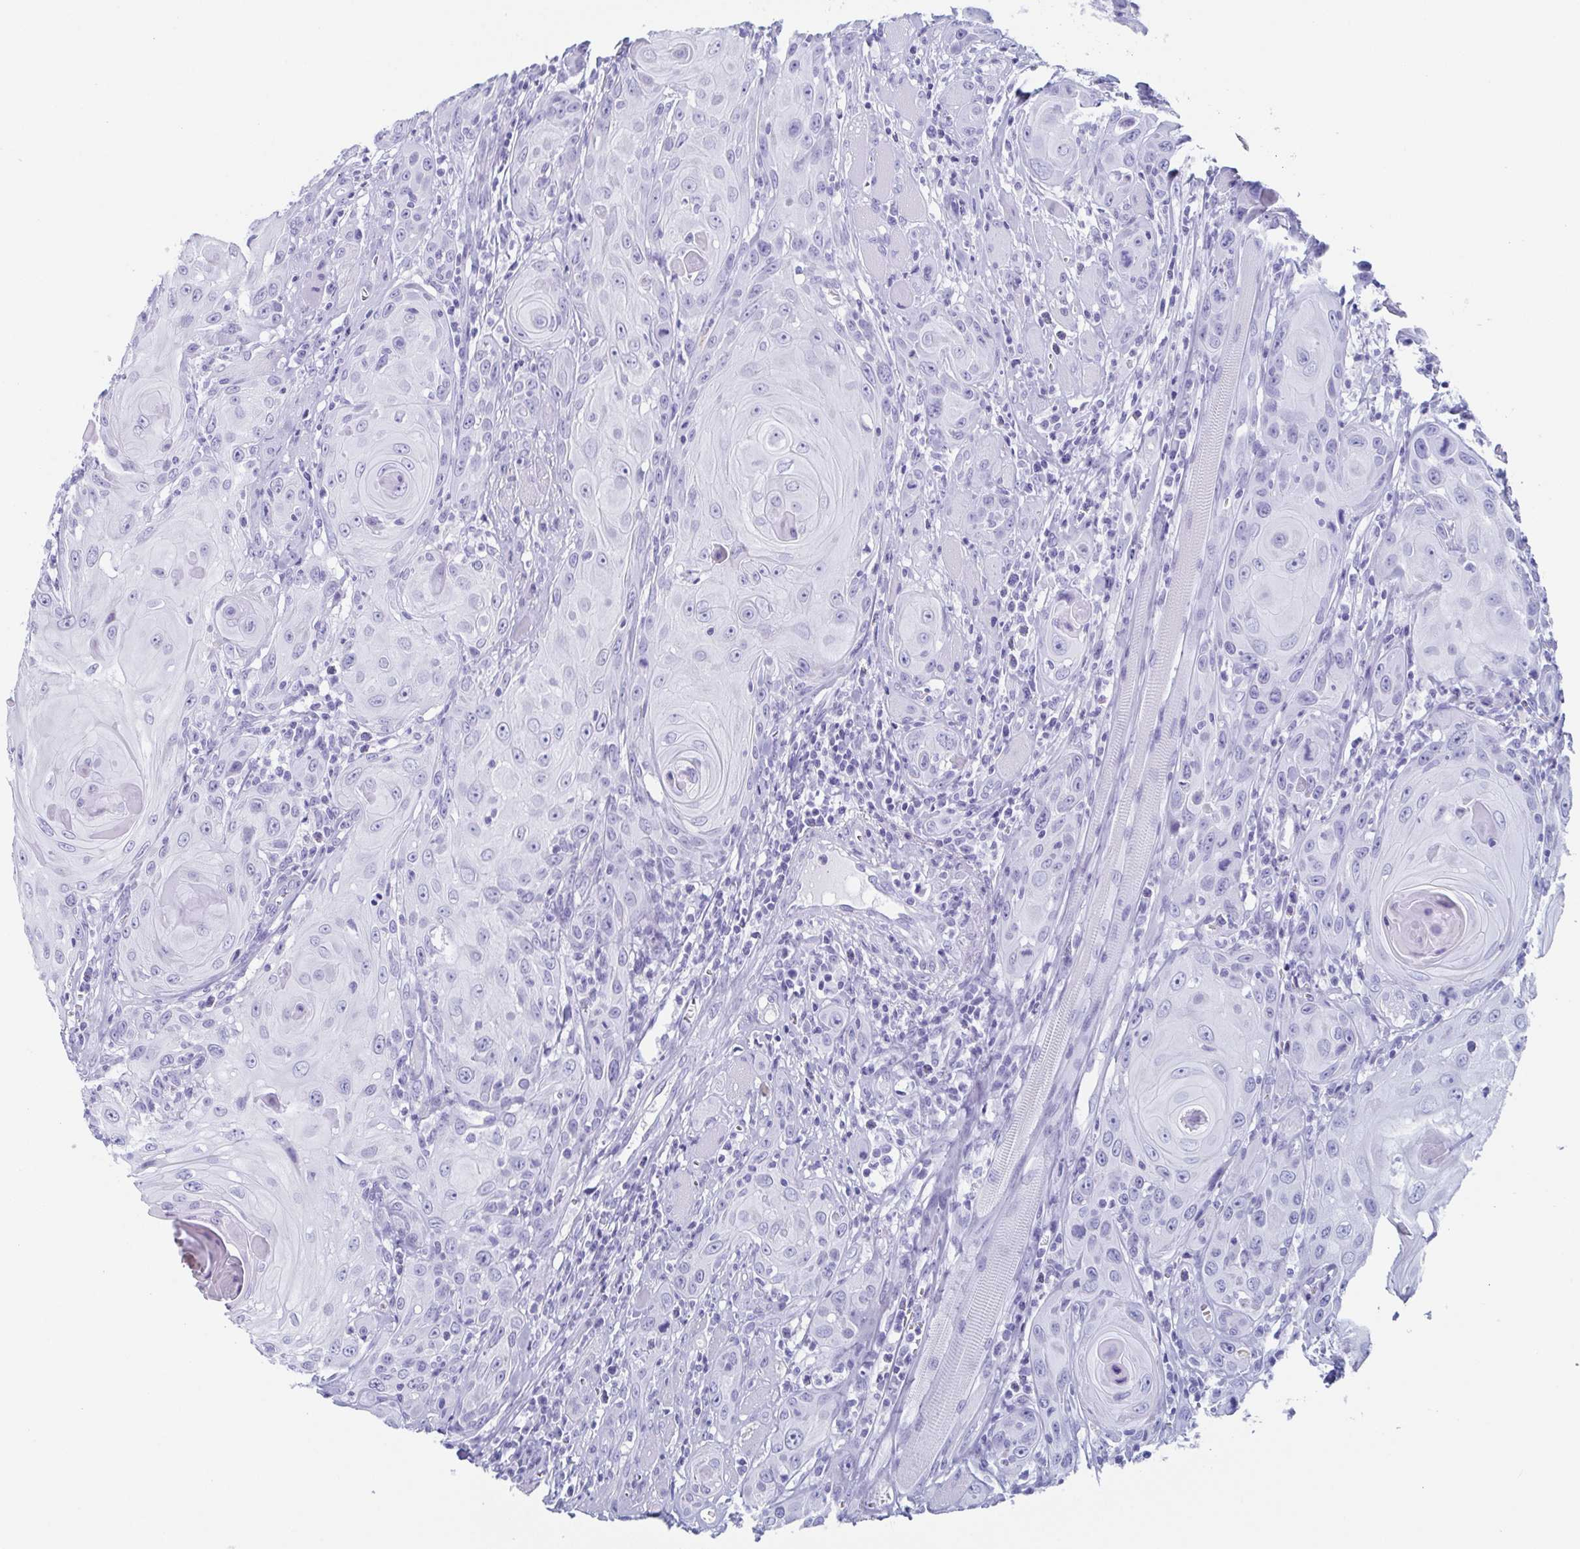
{"staining": {"intensity": "negative", "quantity": "none", "location": "none"}, "tissue": "head and neck cancer", "cell_type": "Tumor cells", "image_type": "cancer", "snomed": [{"axis": "morphology", "description": "Squamous cell carcinoma, NOS"}, {"axis": "topography", "description": "Head-Neck"}], "caption": "Tumor cells are negative for protein expression in human squamous cell carcinoma (head and neck).", "gene": "LYRM2", "patient": {"sex": "female", "age": 80}}